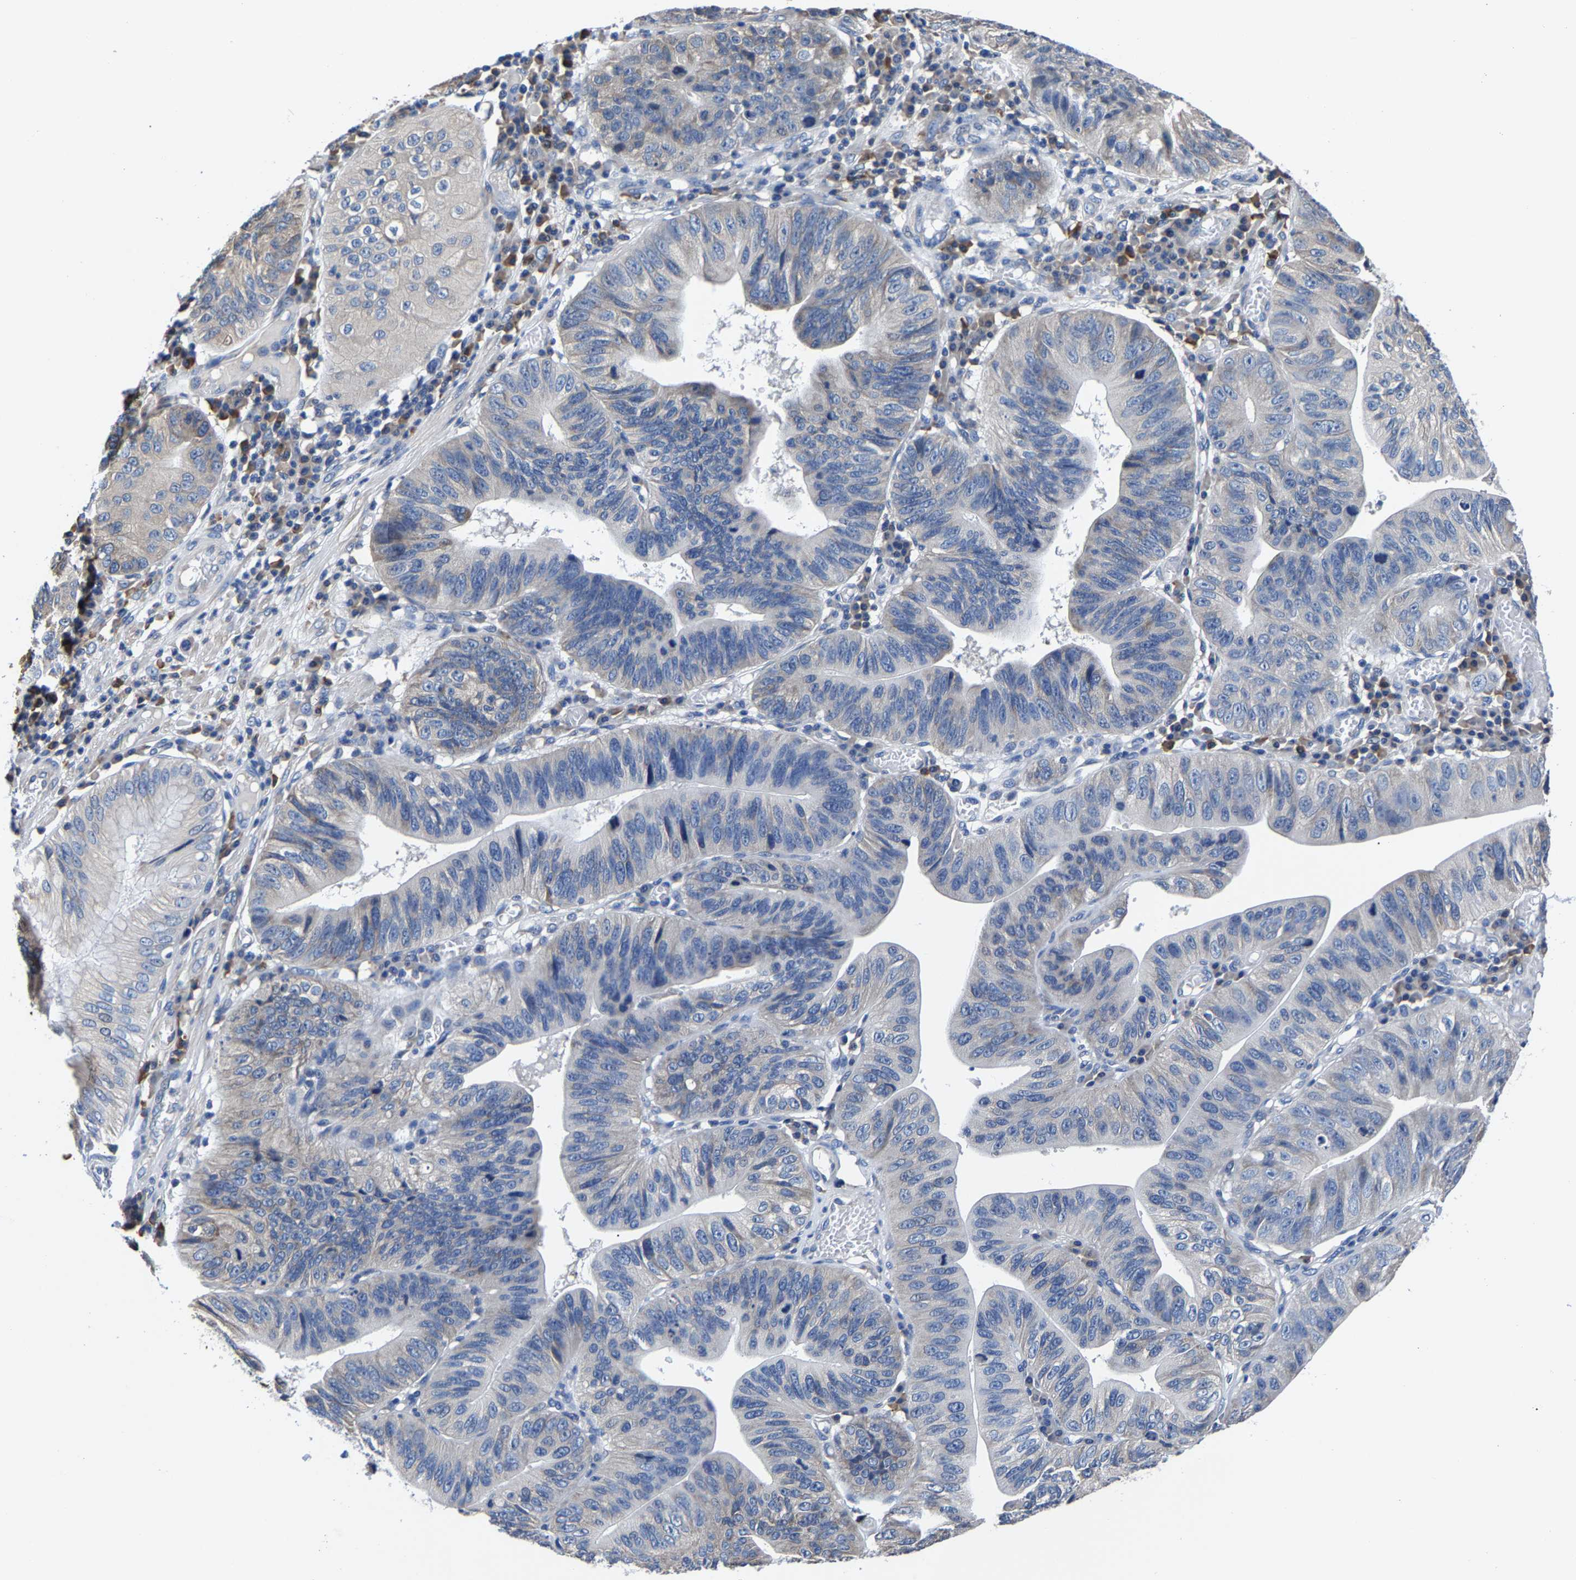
{"staining": {"intensity": "weak", "quantity": "<25%", "location": "cytoplasmic/membranous"}, "tissue": "stomach cancer", "cell_type": "Tumor cells", "image_type": "cancer", "snomed": [{"axis": "morphology", "description": "Adenocarcinoma, NOS"}, {"axis": "topography", "description": "Stomach"}], "caption": "This is an IHC micrograph of stomach cancer. There is no expression in tumor cells.", "gene": "SRPK2", "patient": {"sex": "male", "age": 59}}